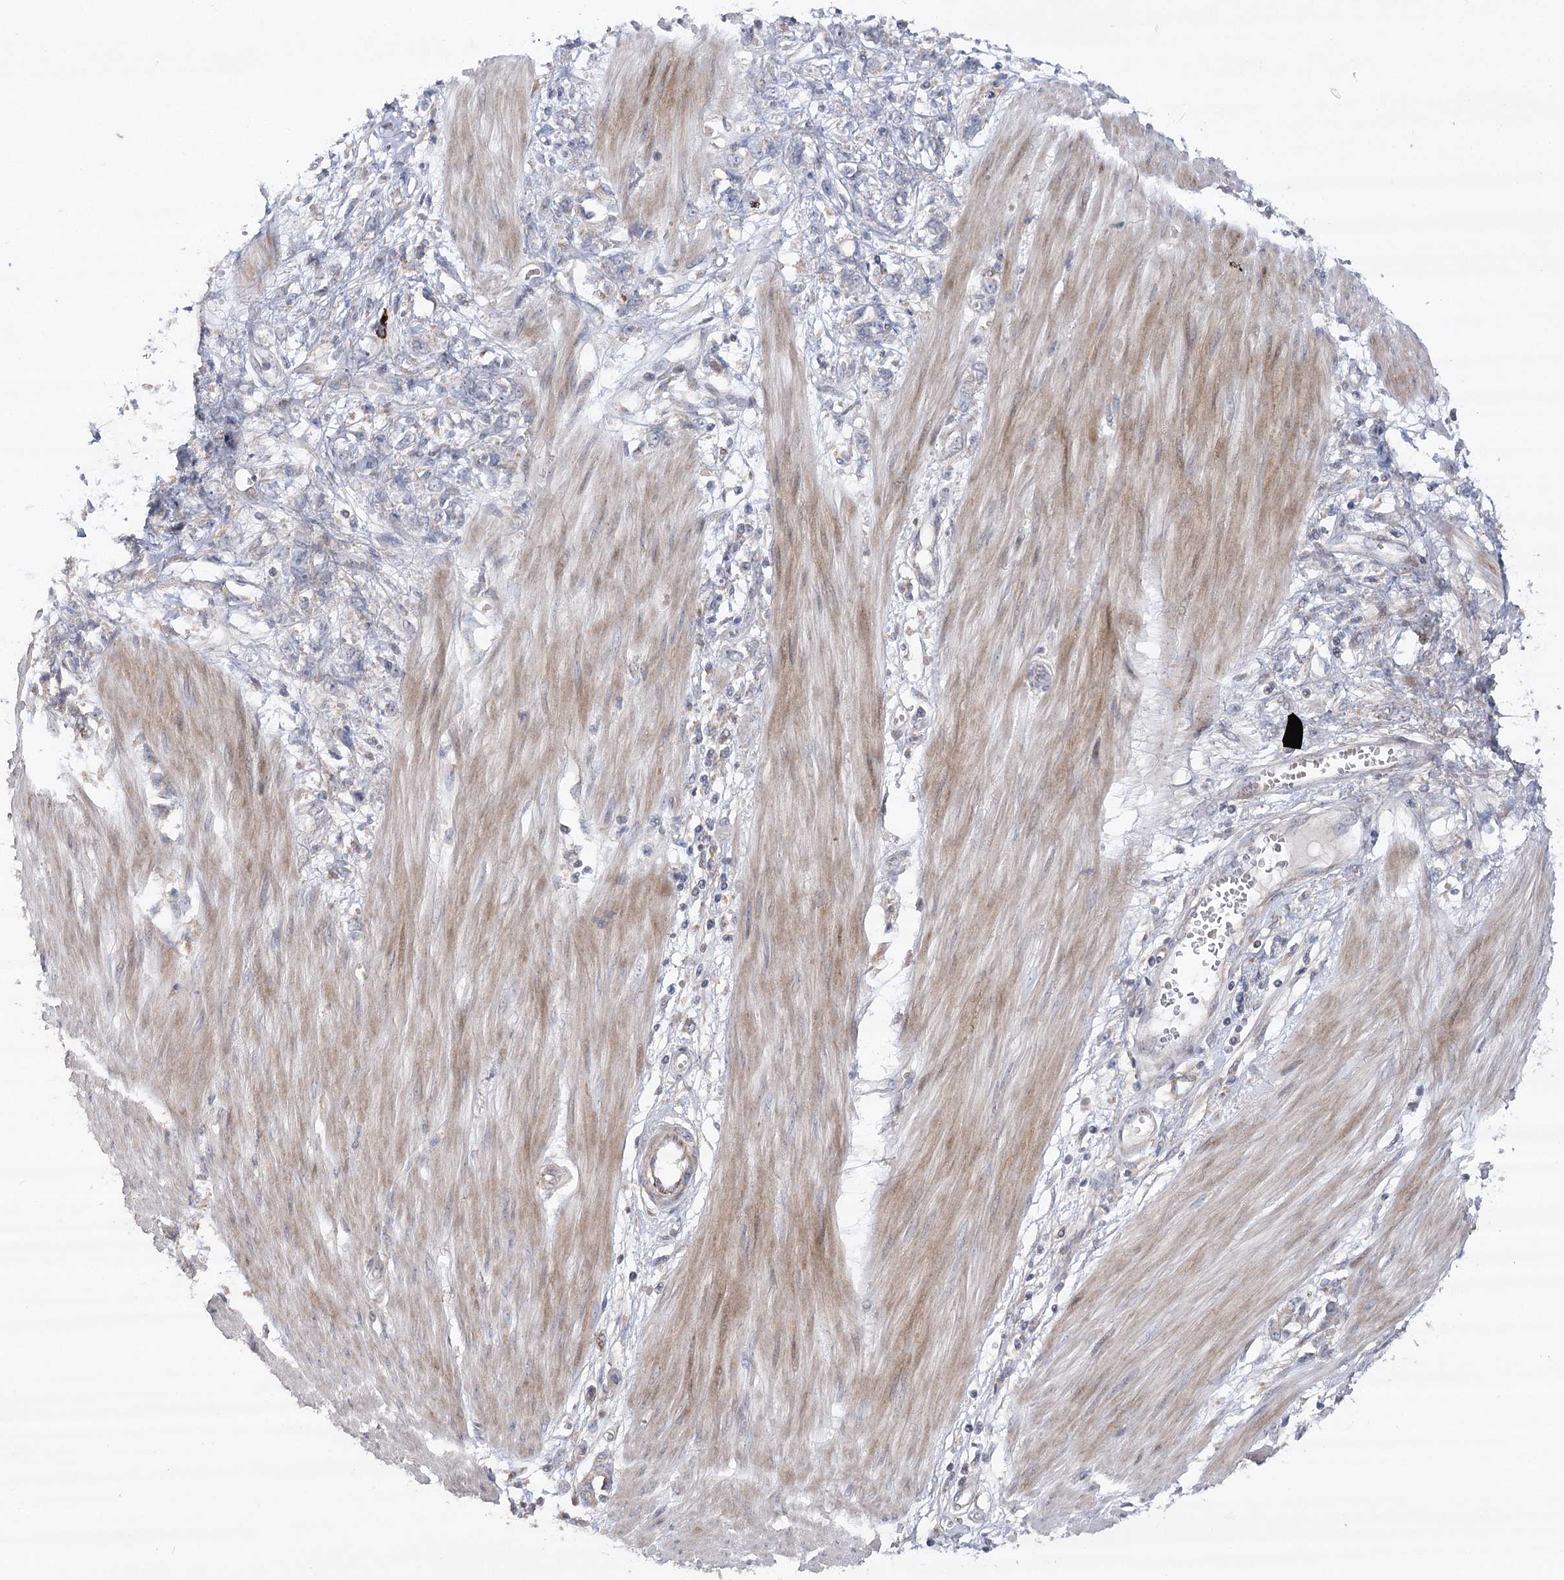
{"staining": {"intensity": "negative", "quantity": "none", "location": "none"}, "tissue": "stomach cancer", "cell_type": "Tumor cells", "image_type": "cancer", "snomed": [{"axis": "morphology", "description": "Adenocarcinoma, NOS"}, {"axis": "topography", "description": "Stomach"}], "caption": "The histopathology image shows no significant expression in tumor cells of adenocarcinoma (stomach).", "gene": "OBSL1", "patient": {"sex": "female", "age": 76}}